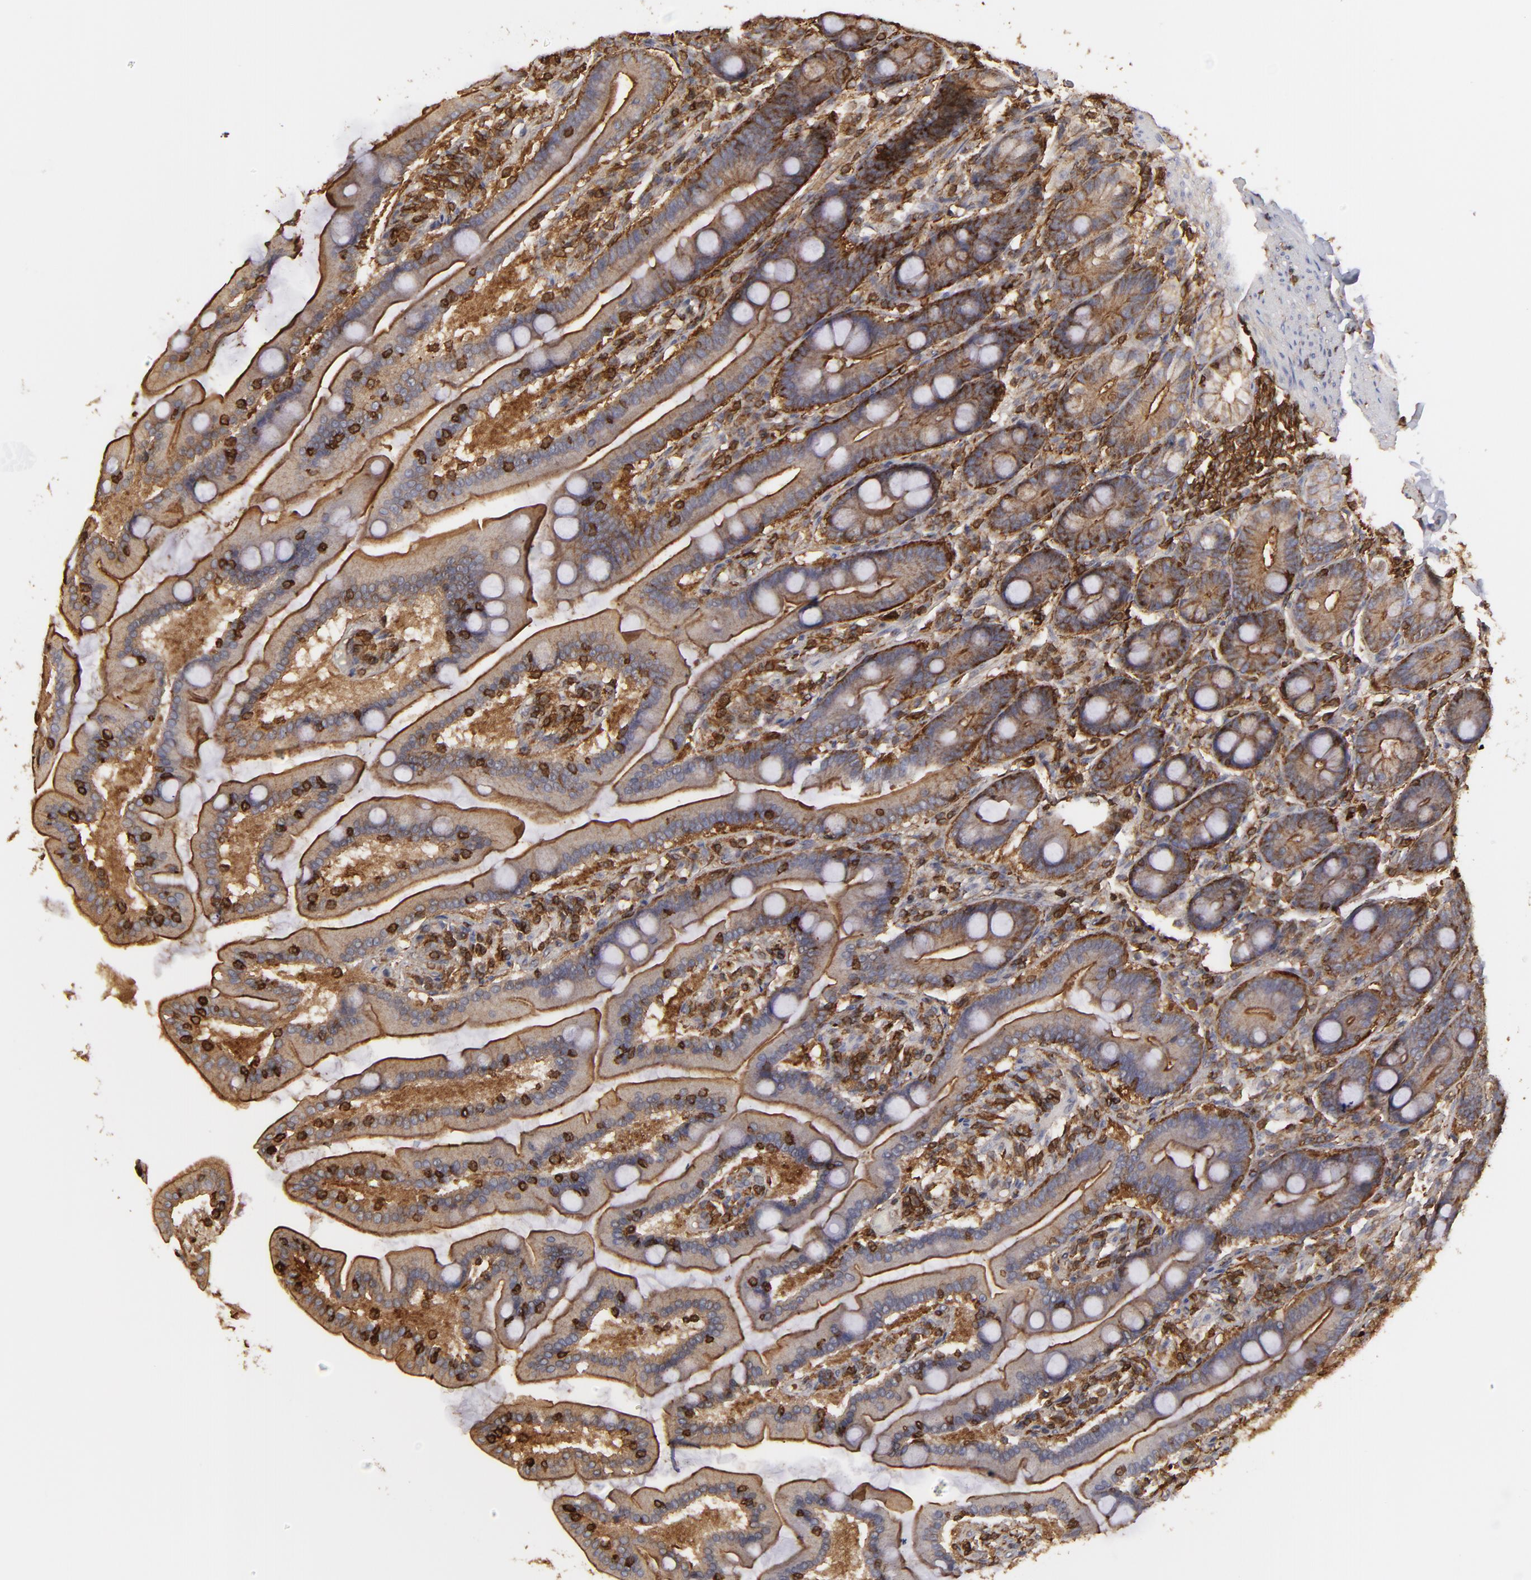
{"staining": {"intensity": "weak", "quantity": ">75%", "location": "cytoplasmic/membranous"}, "tissue": "duodenum", "cell_type": "Glandular cells", "image_type": "normal", "snomed": [{"axis": "morphology", "description": "Normal tissue, NOS"}, {"axis": "topography", "description": "Duodenum"}], "caption": "Protein staining shows weak cytoplasmic/membranous staining in approximately >75% of glandular cells in normal duodenum.", "gene": "ACTB", "patient": {"sex": "female", "age": 64}}